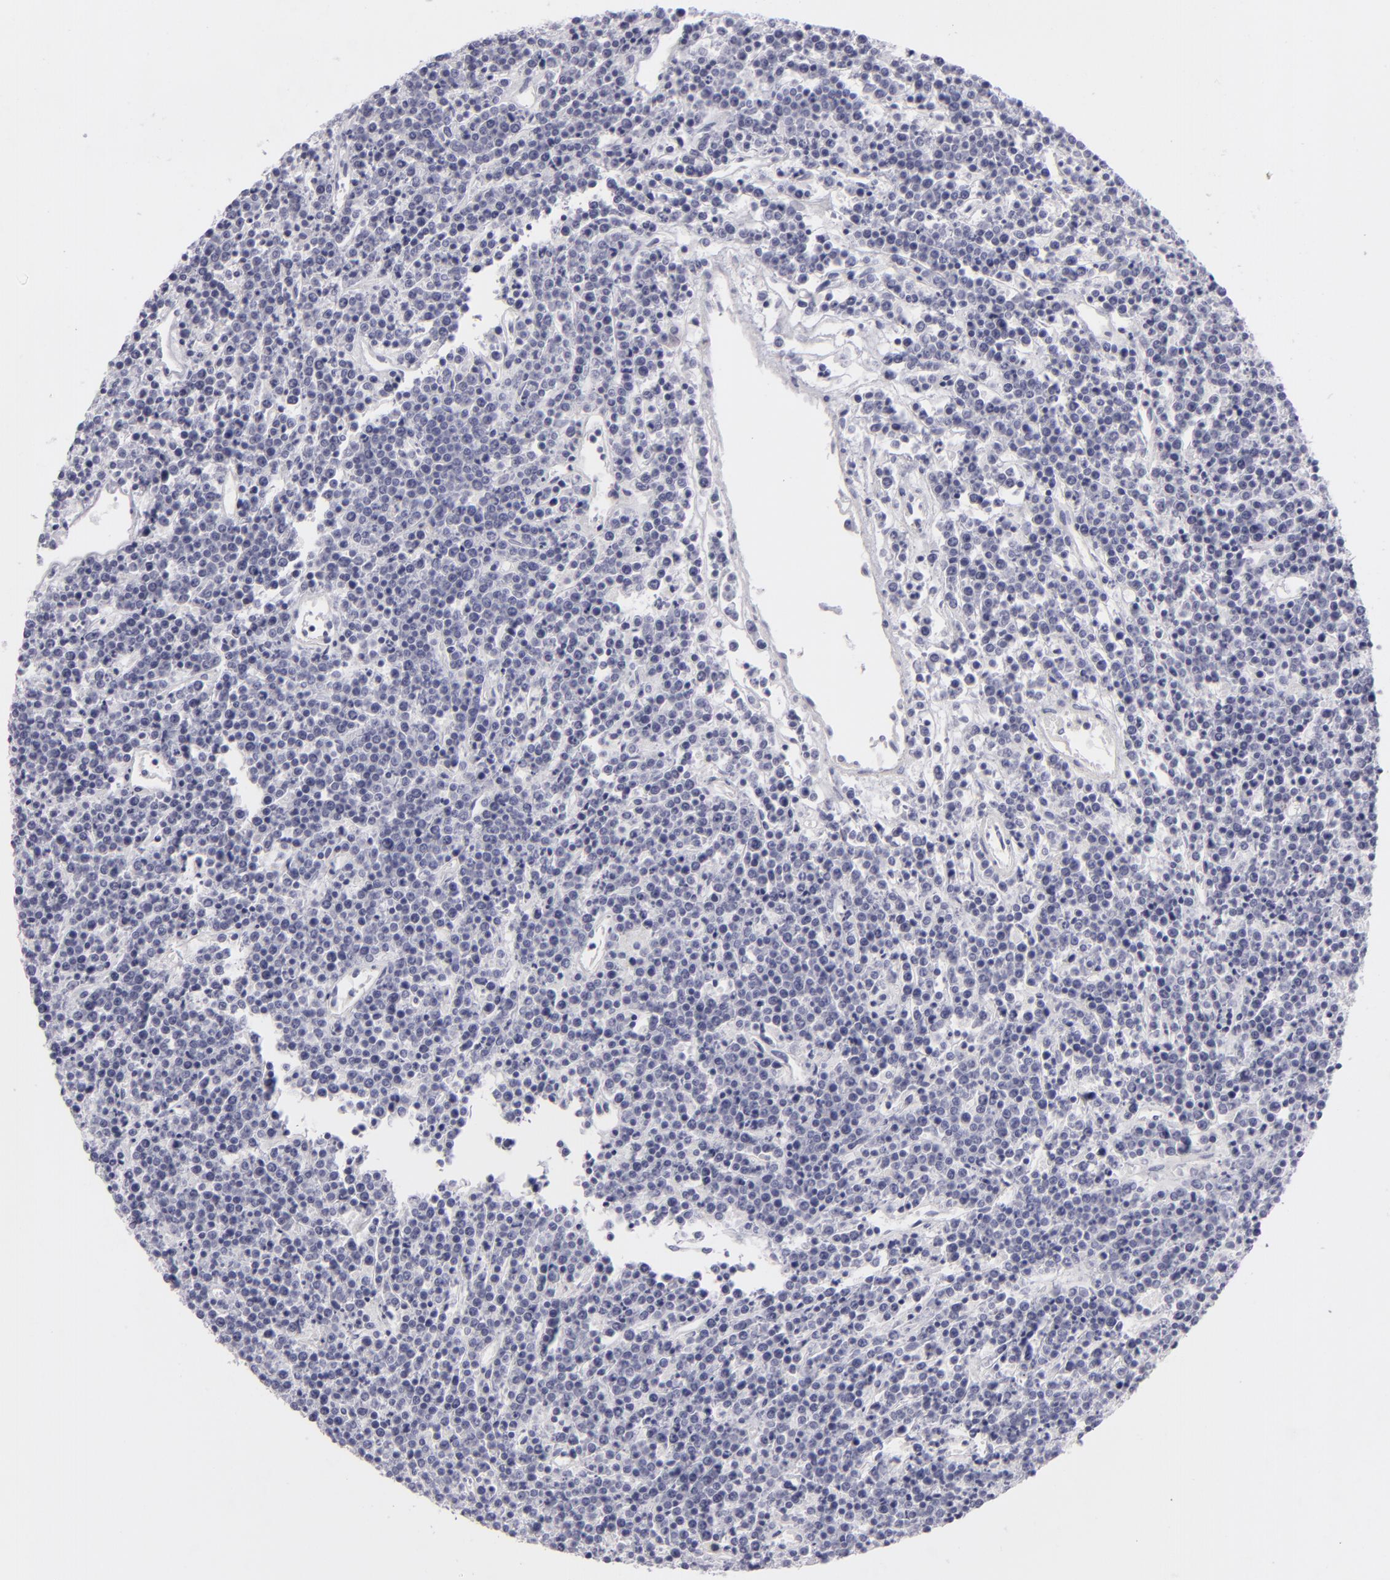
{"staining": {"intensity": "negative", "quantity": "none", "location": "none"}, "tissue": "lymphoma", "cell_type": "Tumor cells", "image_type": "cancer", "snomed": [{"axis": "morphology", "description": "Malignant lymphoma, non-Hodgkin's type, High grade"}, {"axis": "topography", "description": "Ovary"}], "caption": "There is no significant positivity in tumor cells of malignant lymphoma, non-Hodgkin's type (high-grade). (DAB immunohistochemistry (IHC) visualized using brightfield microscopy, high magnification).", "gene": "DLG4", "patient": {"sex": "female", "age": 56}}